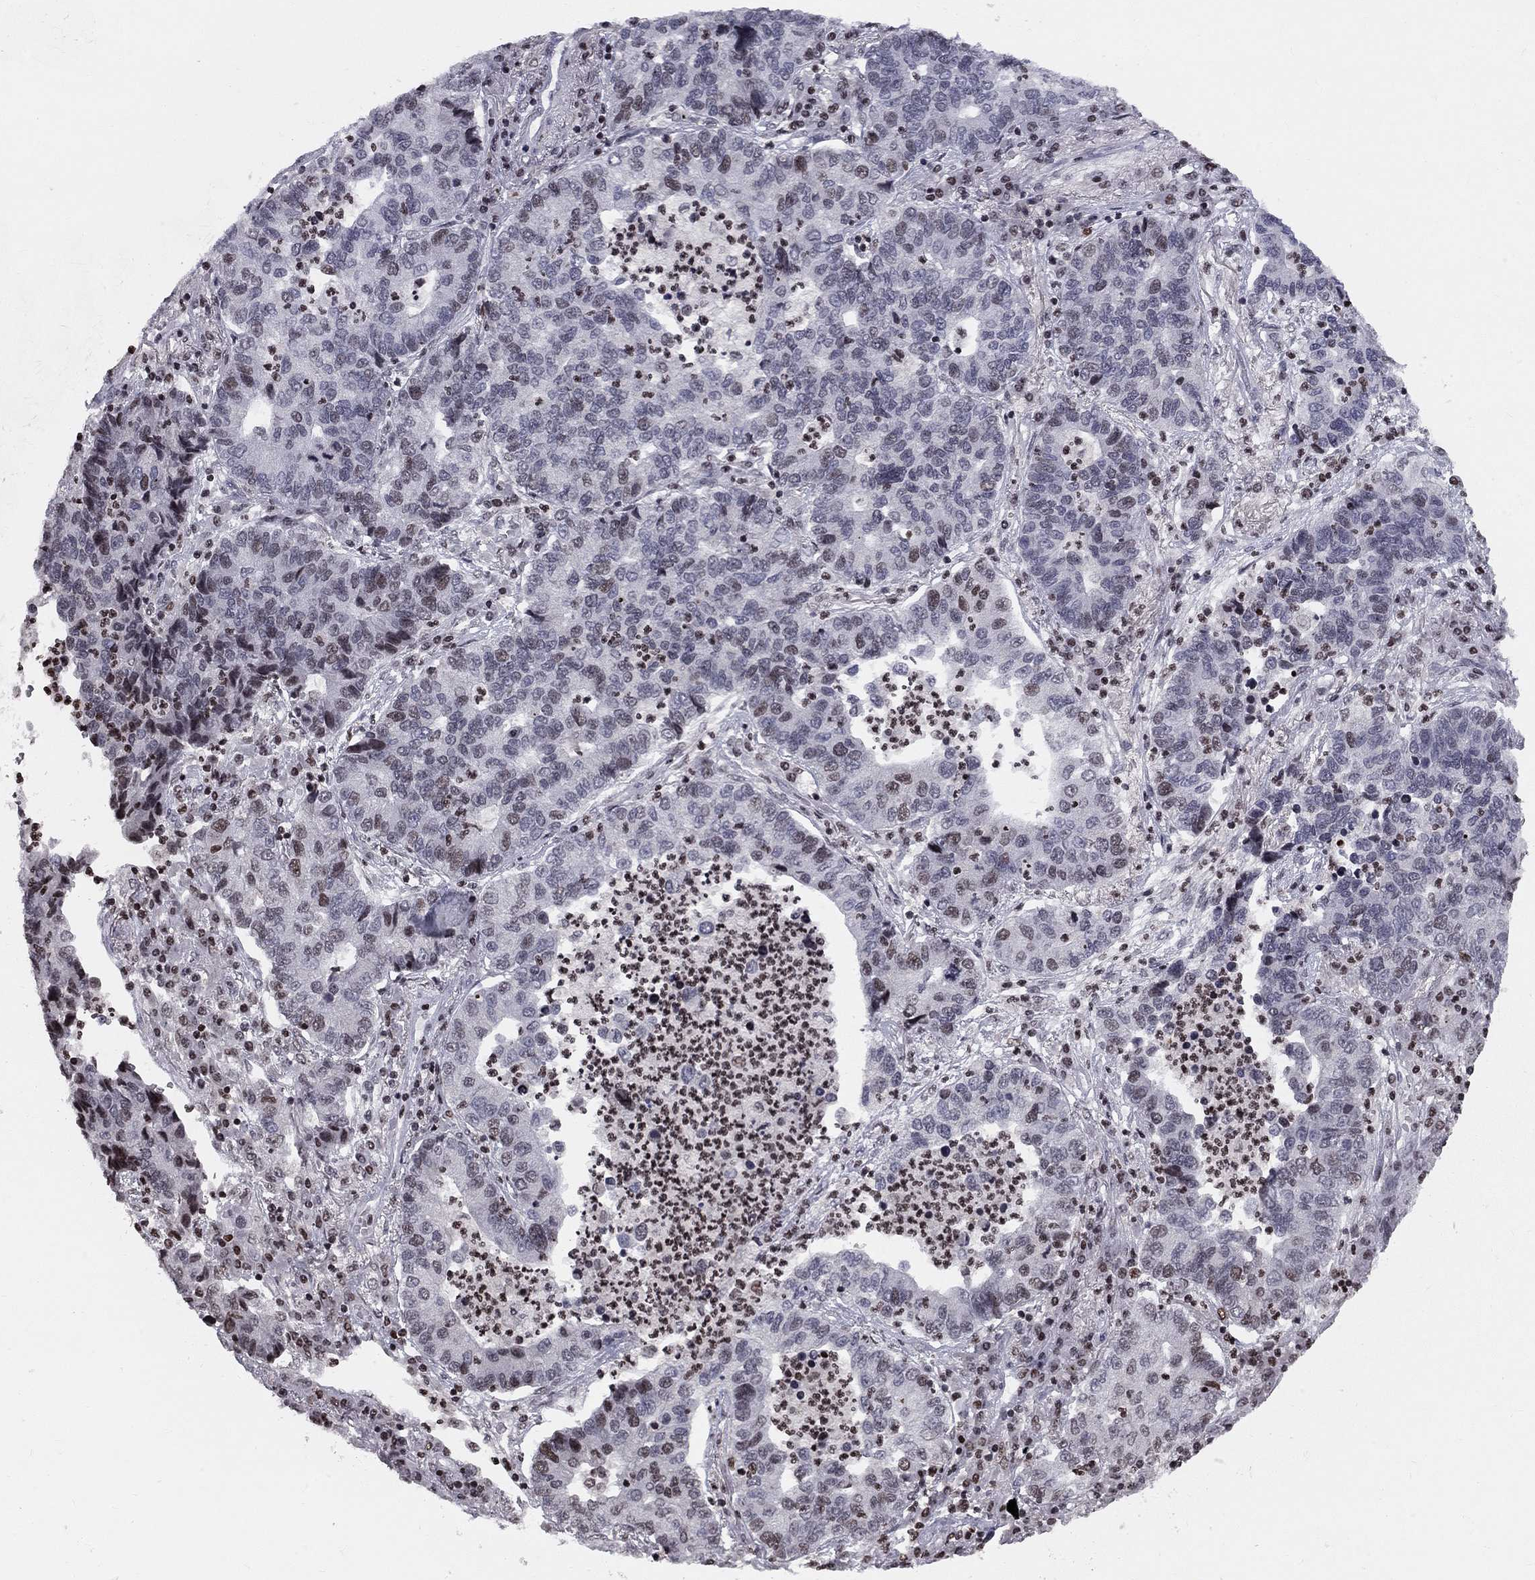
{"staining": {"intensity": "negative", "quantity": "none", "location": "none"}, "tissue": "lung cancer", "cell_type": "Tumor cells", "image_type": "cancer", "snomed": [{"axis": "morphology", "description": "Adenocarcinoma, NOS"}, {"axis": "topography", "description": "Lung"}], "caption": "Human lung cancer stained for a protein using immunohistochemistry exhibits no expression in tumor cells.", "gene": "RNASEH2C", "patient": {"sex": "female", "age": 57}}